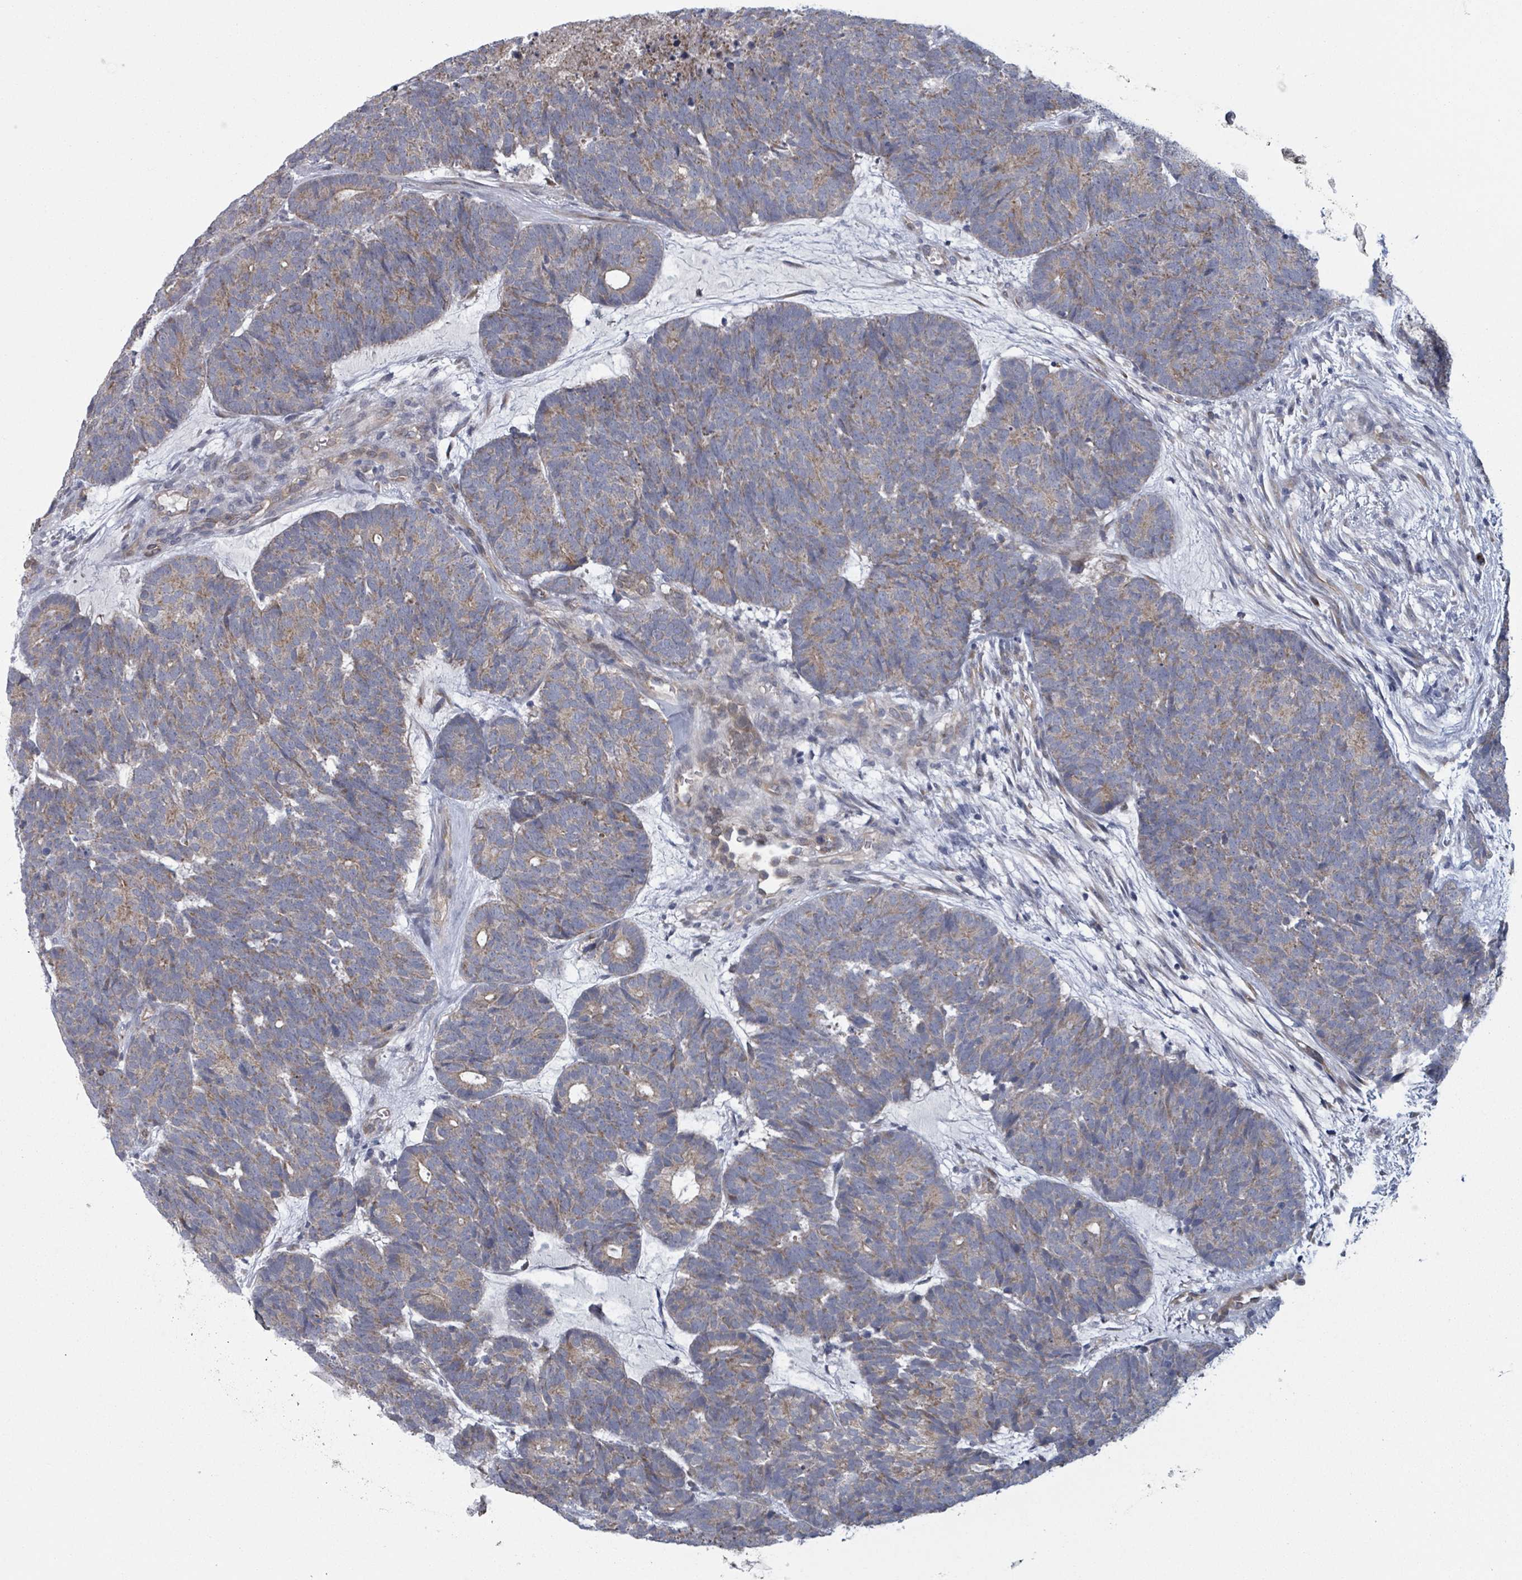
{"staining": {"intensity": "weak", "quantity": ">75%", "location": "cytoplasmic/membranous"}, "tissue": "head and neck cancer", "cell_type": "Tumor cells", "image_type": "cancer", "snomed": [{"axis": "morphology", "description": "Adenocarcinoma, NOS"}, {"axis": "topography", "description": "Head-Neck"}], "caption": "The histopathology image reveals immunohistochemical staining of head and neck adenocarcinoma. There is weak cytoplasmic/membranous positivity is appreciated in approximately >75% of tumor cells.", "gene": "FKBP1A", "patient": {"sex": "female", "age": 81}}